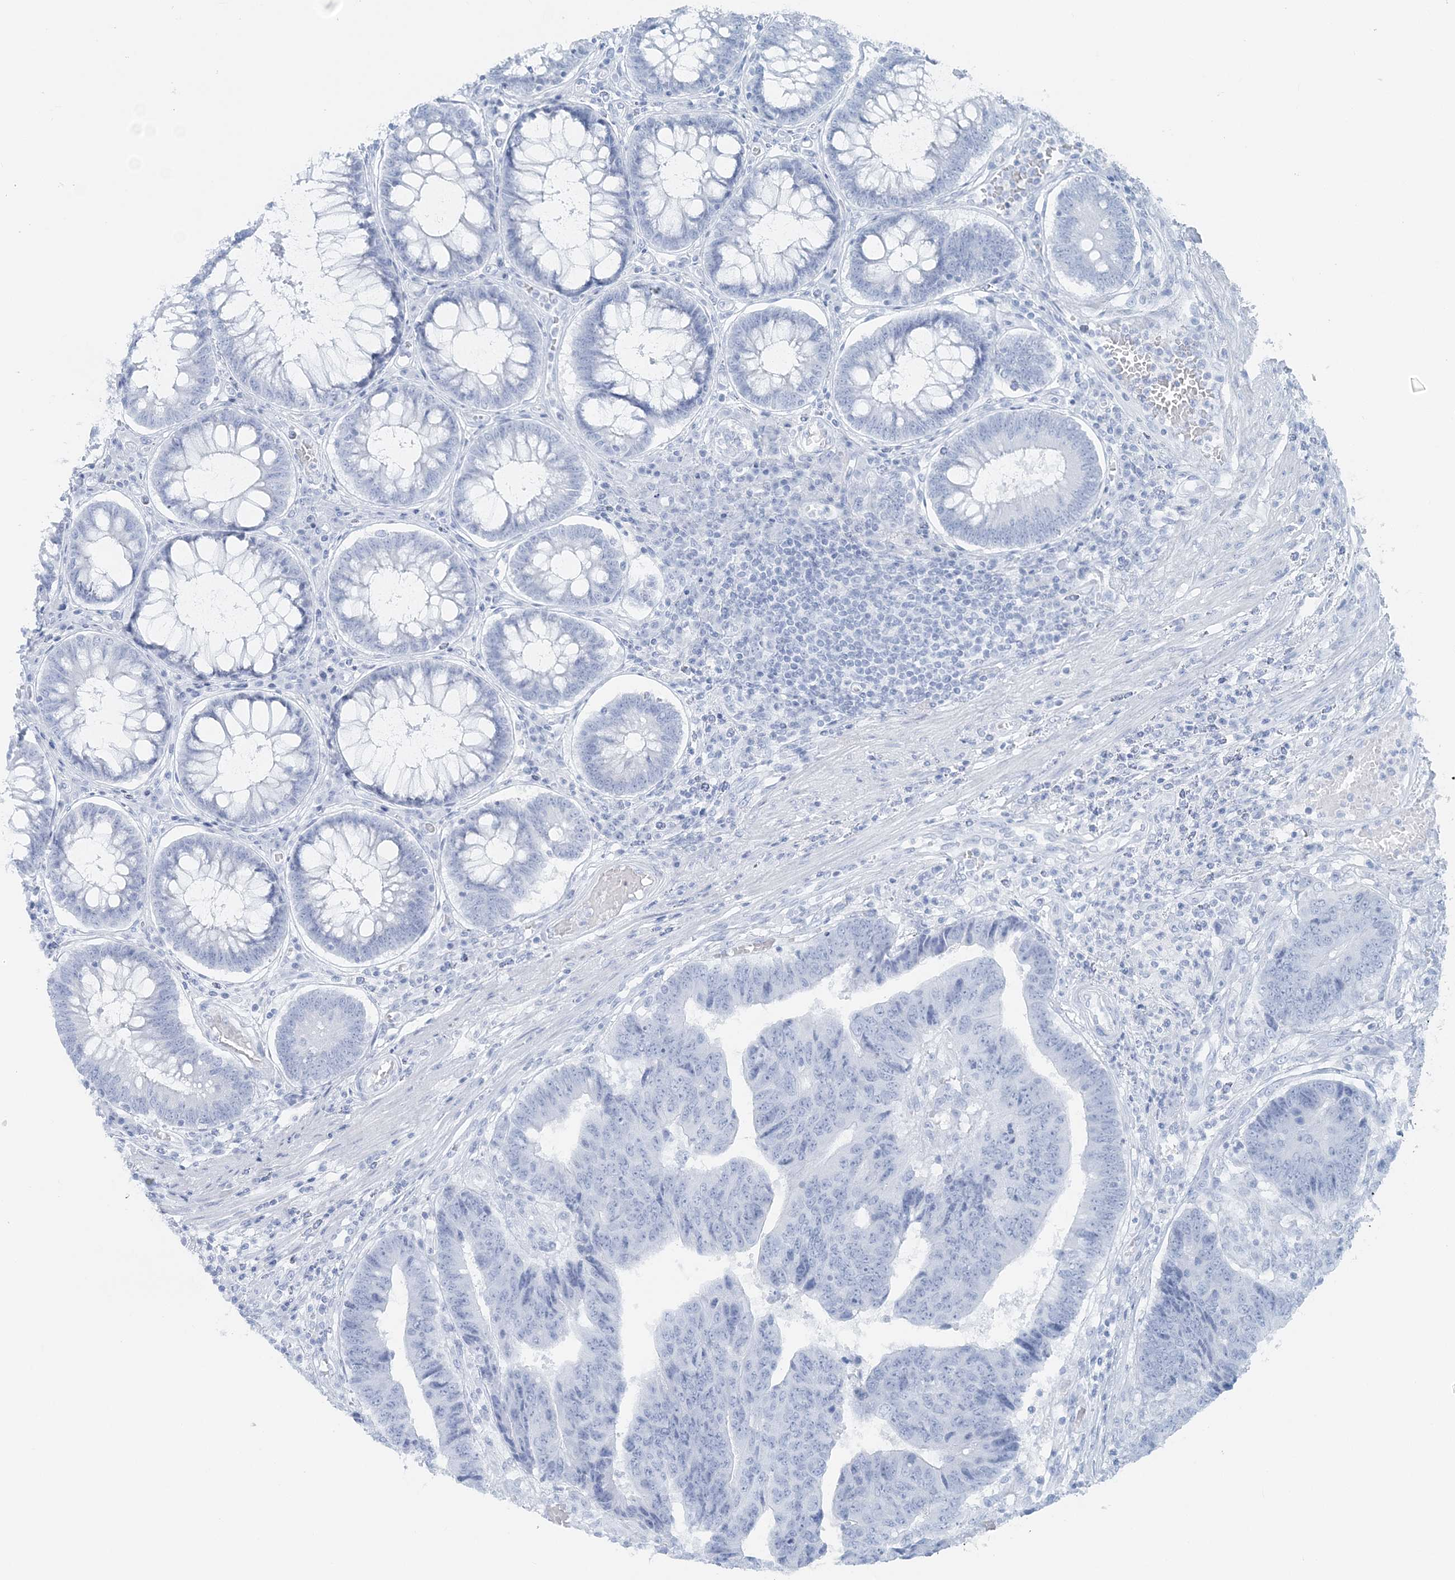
{"staining": {"intensity": "negative", "quantity": "none", "location": "none"}, "tissue": "colorectal cancer", "cell_type": "Tumor cells", "image_type": "cancer", "snomed": [{"axis": "morphology", "description": "Adenocarcinoma, NOS"}, {"axis": "topography", "description": "Rectum"}], "caption": "IHC of human colorectal cancer exhibits no staining in tumor cells. The staining was performed using DAB to visualize the protein expression in brown, while the nuclei were stained in blue with hematoxylin (Magnification: 20x).", "gene": "ATP11A", "patient": {"sex": "male", "age": 84}}